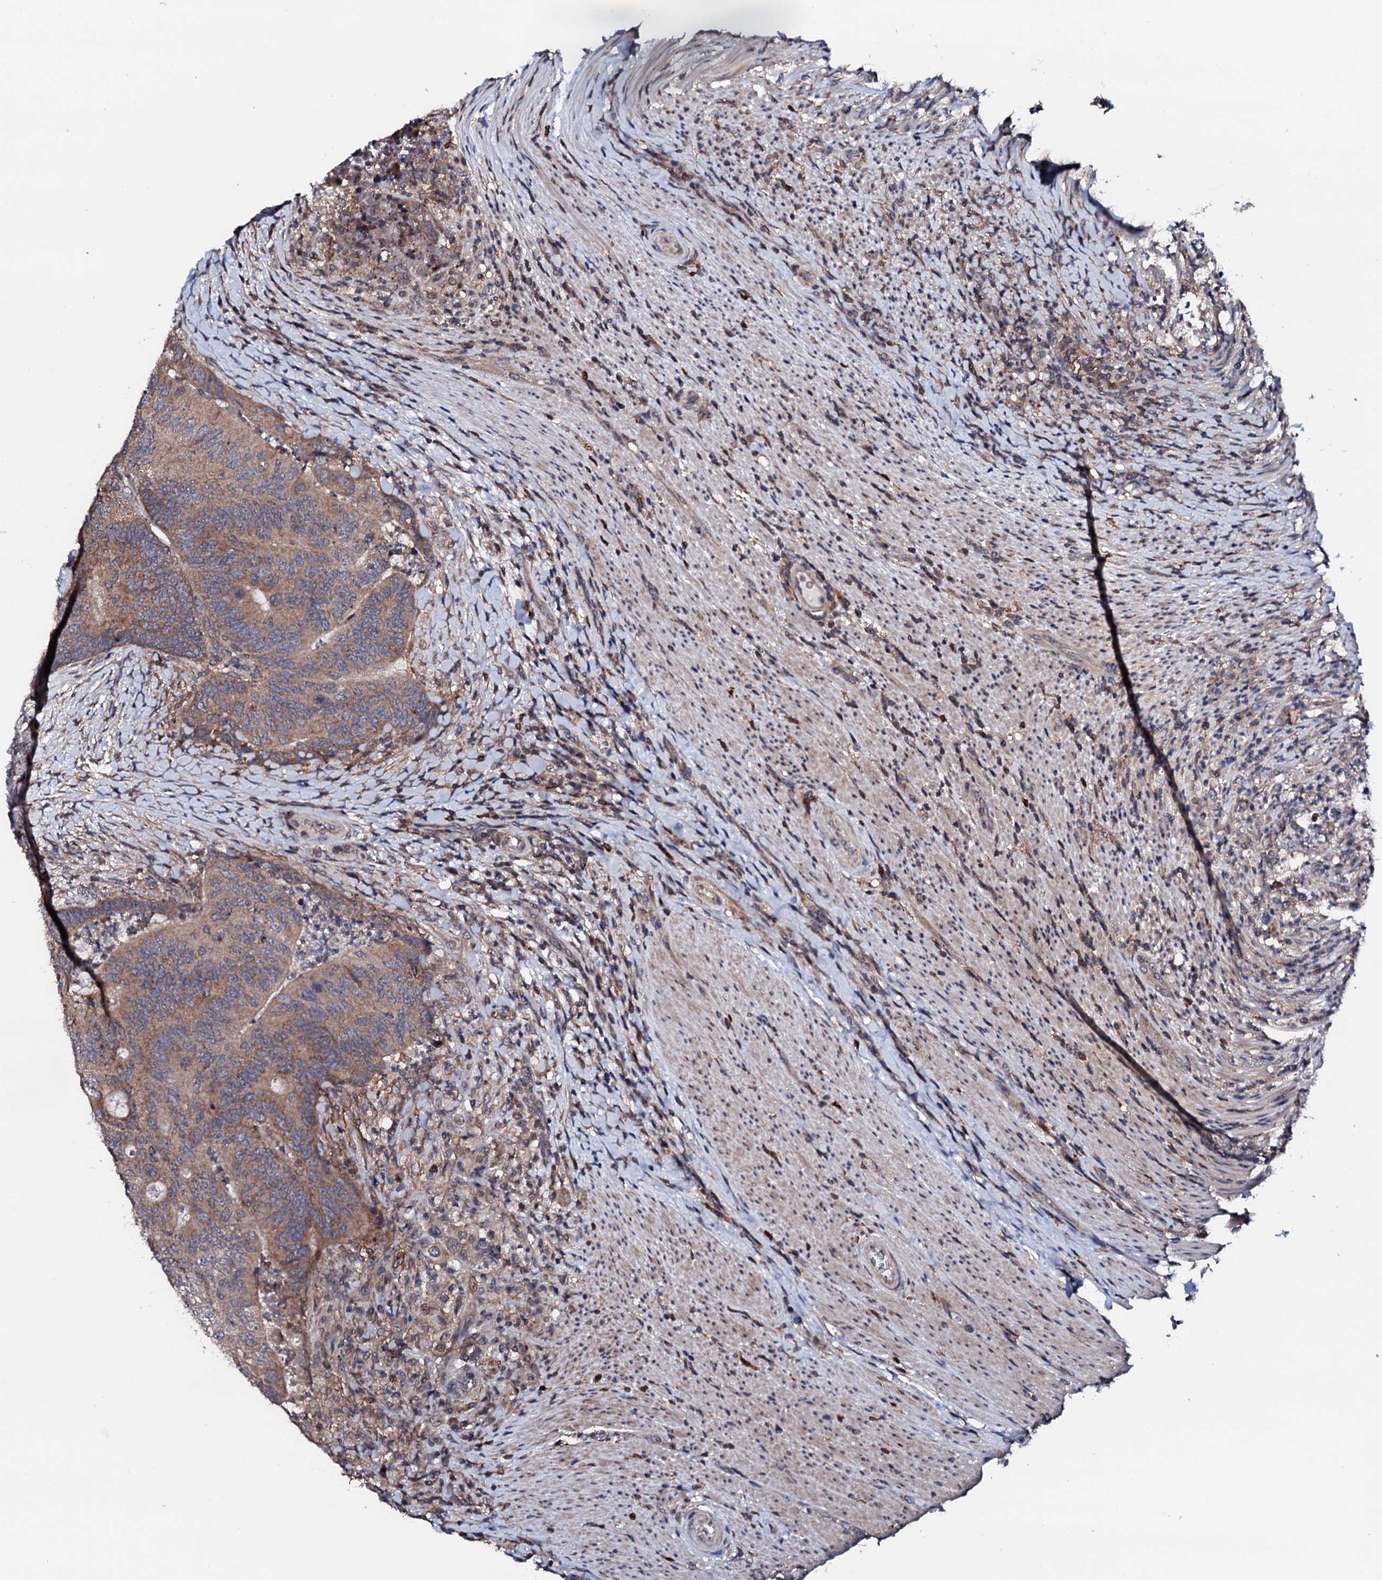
{"staining": {"intensity": "weak", "quantity": "25%-75%", "location": "cytoplasmic/membranous"}, "tissue": "colorectal cancer", "cell_type": "Tumor cells", "image_type": "cancer", "snomed": [{"axis": "morphology", "description": "Adenocarcinoma, NOS"}, {"axis": "topography", "description": "Colon"}], "caption": "Approximately 25%-75% of tumor cells in human colorectal adenocarcinoma show weak cytoplasmic/membranous protein positivity as visualized by brown immunohistochemical staining.", "gene": "EDC3", "patient": {"sex": "female", "age": 67}}